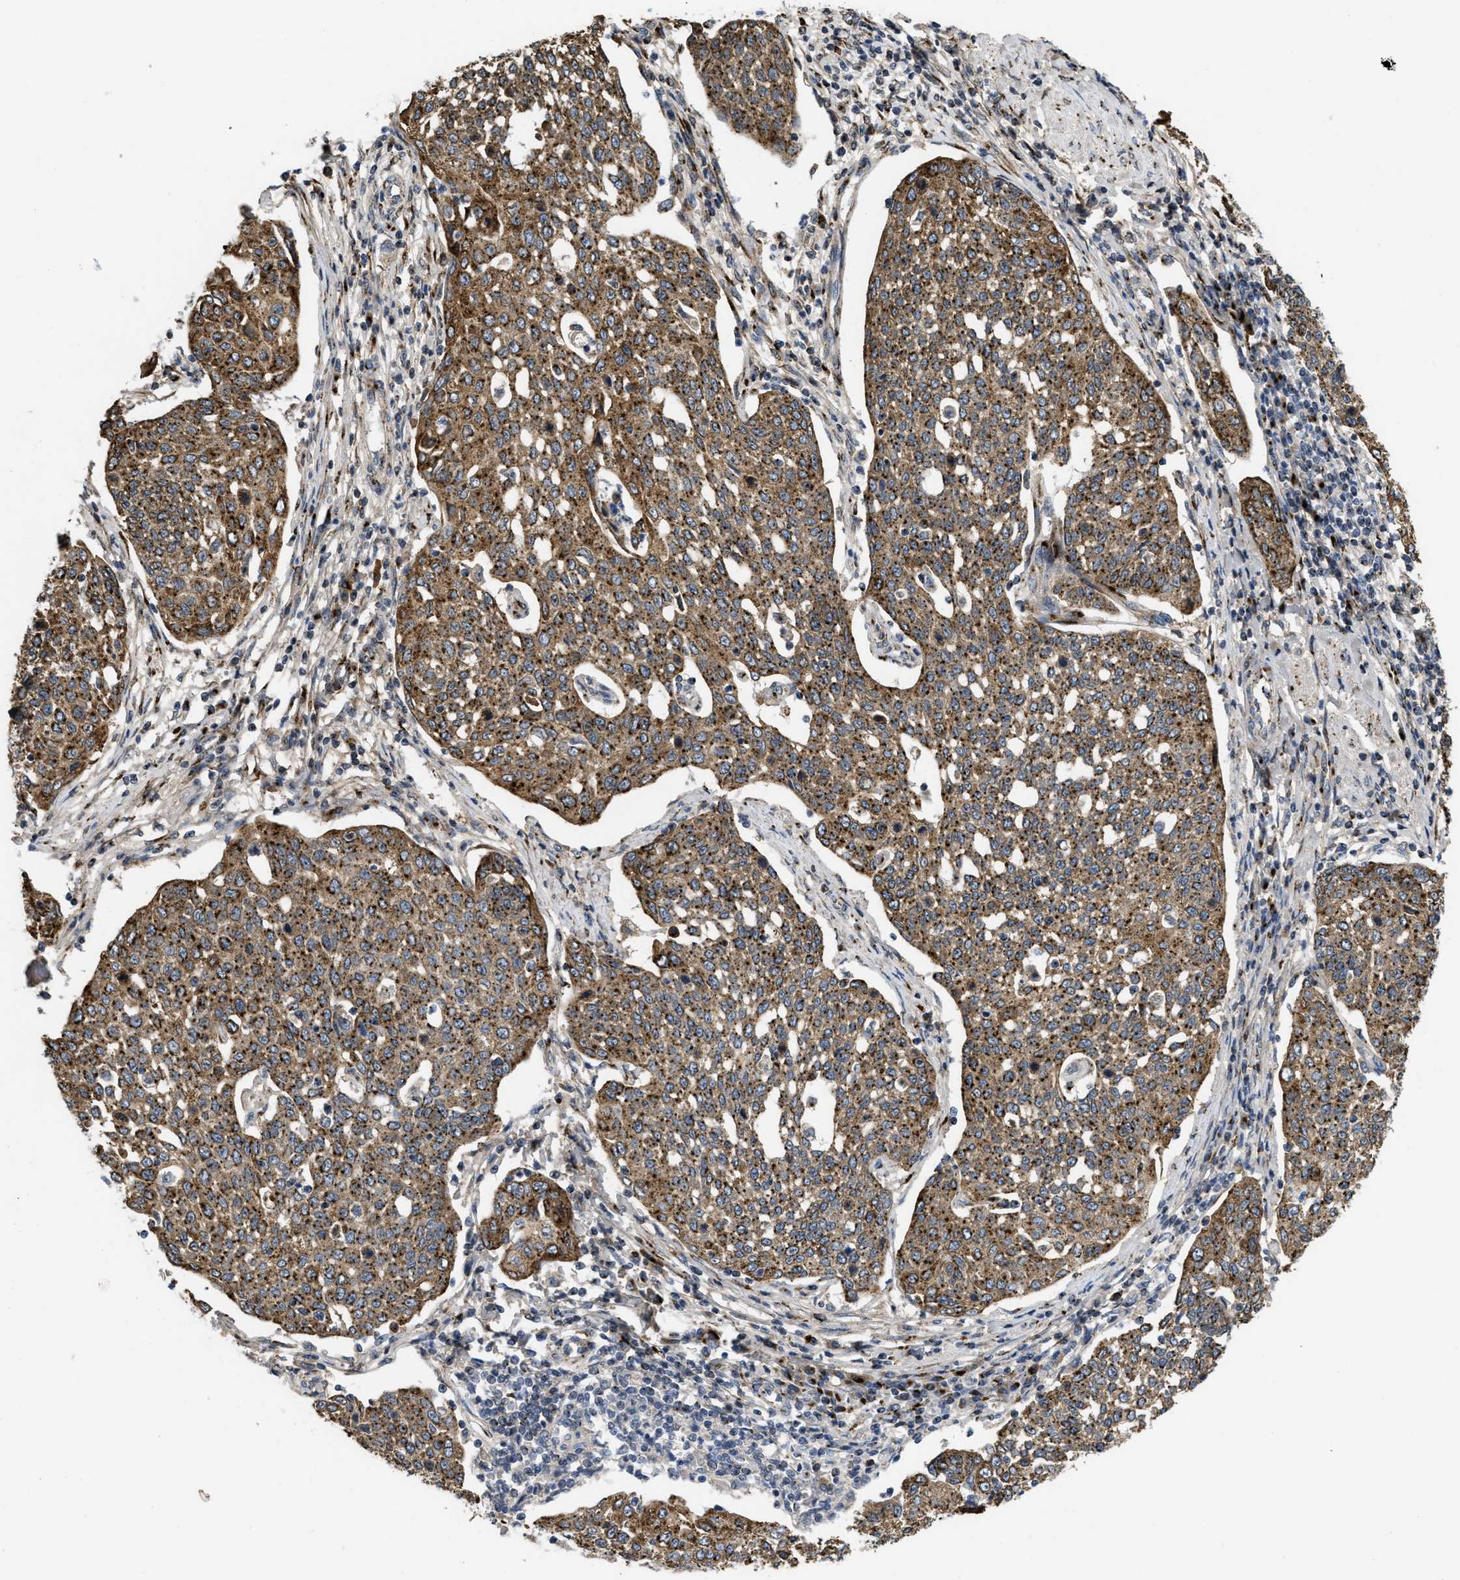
{"staining": {"intensity": "moderate", "quantity": ">75%", "location": "cytoplasmic/membranous"}, "tissue": "cervical cancer", "cell_type": "Tumor cells", "image_type": "cancer", "snomed": [{"axis": "morphology", "description": "Squamous cell carcinoma, NOS"}, {"axis": "topography", "description": "Cervix"}], "caption": "Protein staining of cervical cancer (squamous cell carcinoma) tissue demonstrates moderate cytoplasmic/membranous staining in about >75% of tumor cells.", "gene": "ZNF70", "patient": {"sex": "female", "age": 34}}